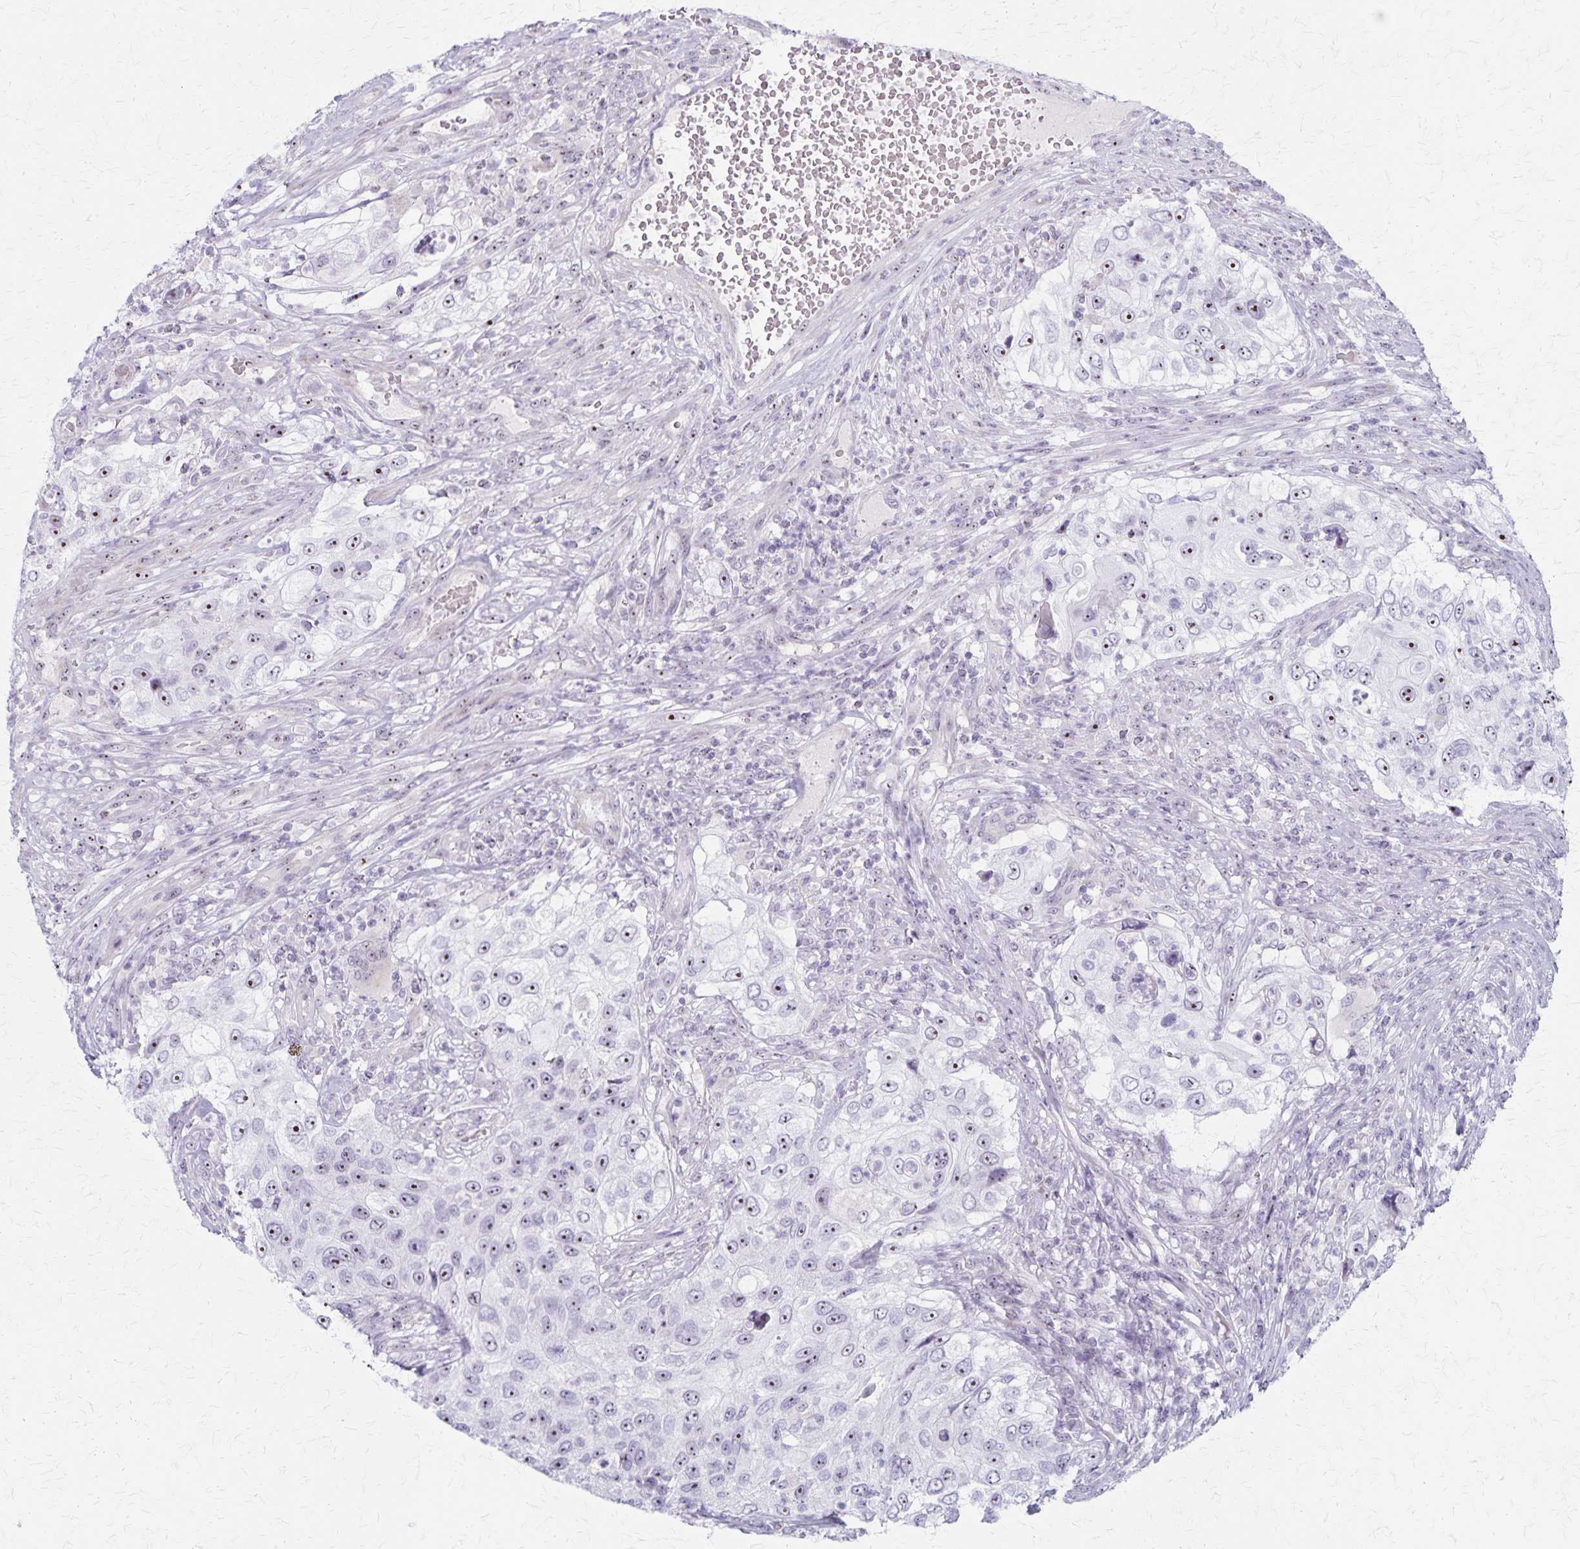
{"staining": {"intensity": "moderate", "quantity": "25%-75%", "location": "nuclear"}, "tissue": "urothelial cancer", "cell_type": "Tumor cells", "image_type": "cancer", "snomed": [{"axis": "morphology", "description": "Urothelial carcinoma, High grade"}, {"axis": "topography", "description": "Urinary bladder"}], "caption": "High-power microscopy captured an immunohistochemistry (IHC) histopathology image of high-grade urothelial carcinoma, revealing moderate nuclear staining in about 25%-75% of tumor cells.", "gene": "DLK2", "patient": {"sex": "female", "age": 60}}